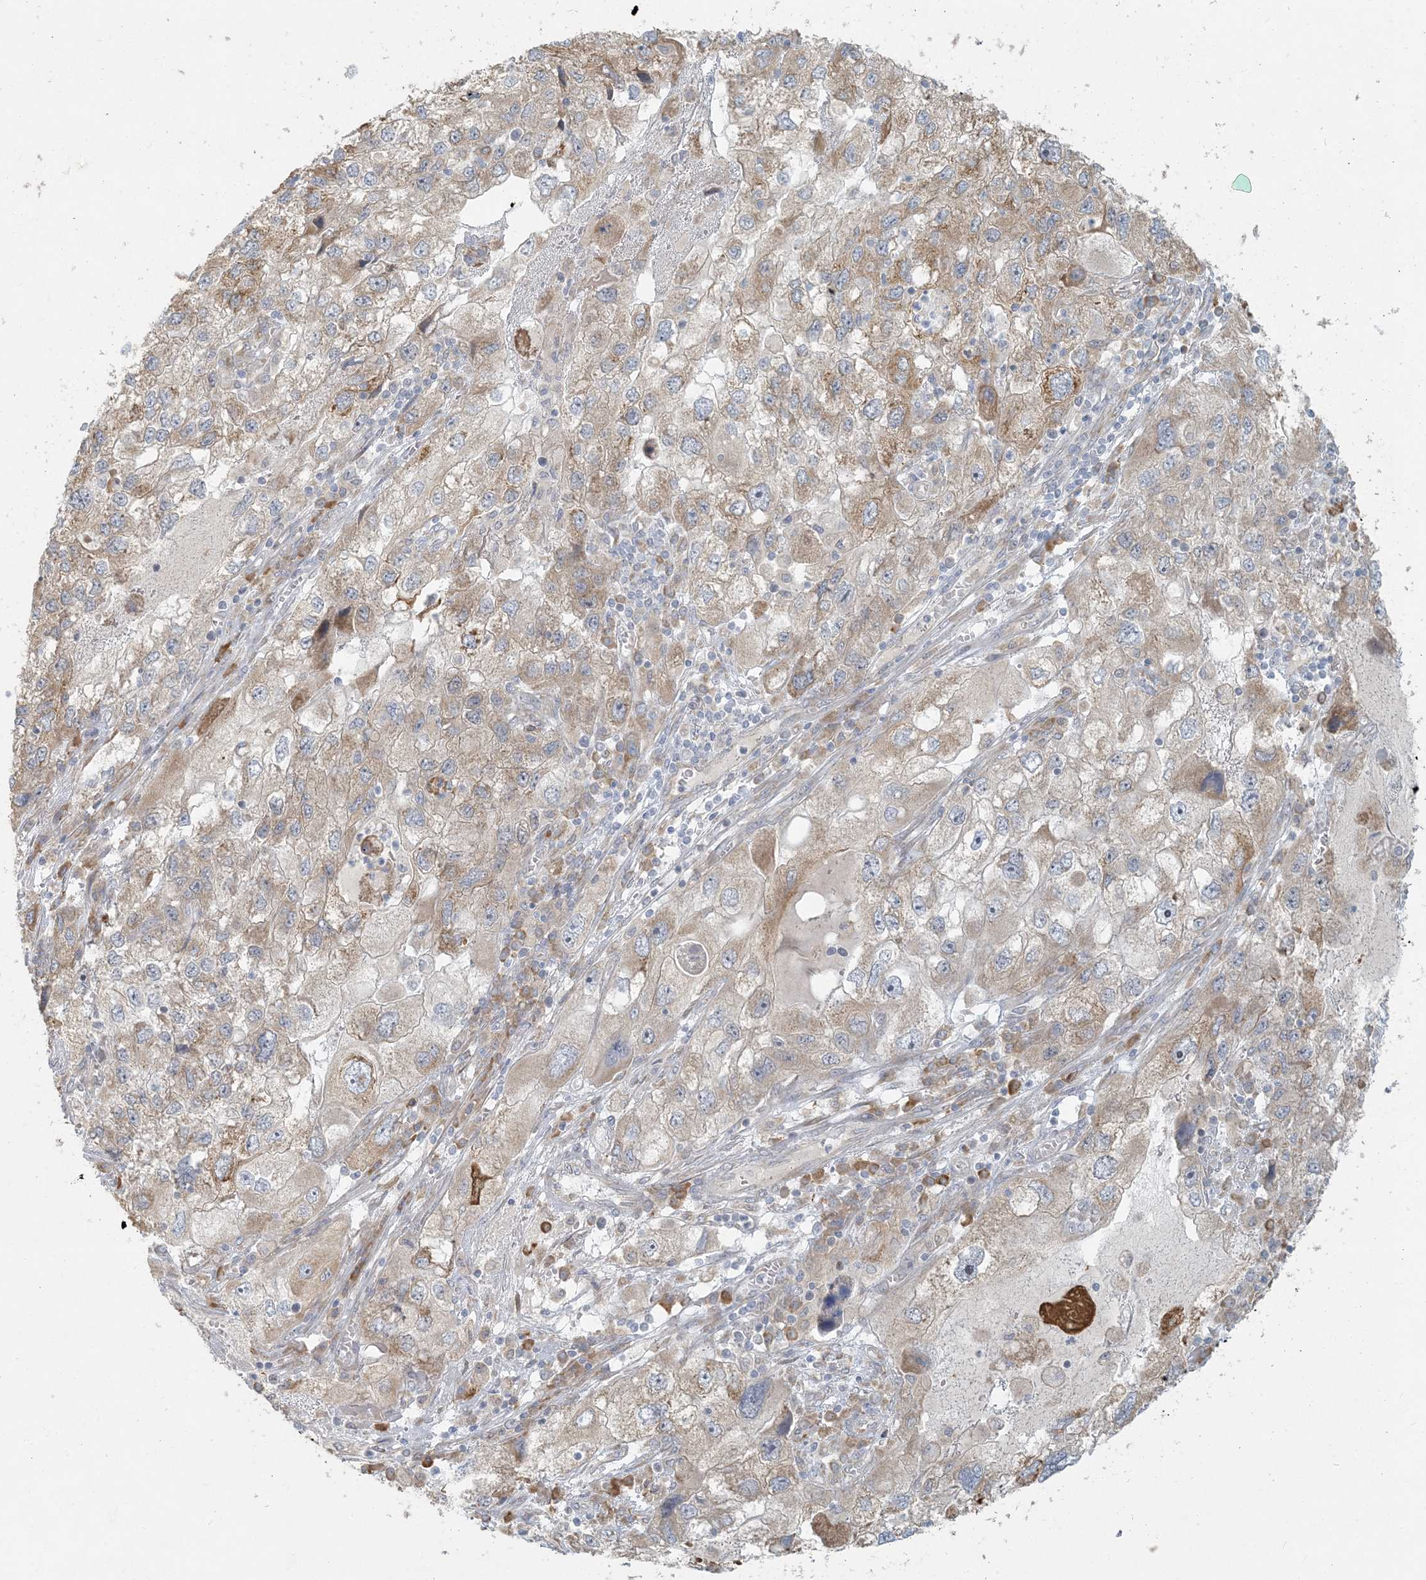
{"staining": {"intensity": "moderate", "quantity": "25%-75%", "location": "cytoplasmic/membranous"}, "tissue": "endometrial cancer", "cell_type": "Tumor cells", "image_type": "cancer", "snomed": [{"axis": "morphology", "description": "Adenocarcinoma, NOS"}, {"axis": "topography", "description": "Endometrium"}], "caption": "This photomicrograph exhibits immunohistochemistry (IHC) staining of human endometrial adenocarcinoma, with medium moderate cytoplasmic/membranous positivity in about 25%-75% of tumor cells.", "gene": "HACL1", "patient": {"sex": "female", "age": 49}}